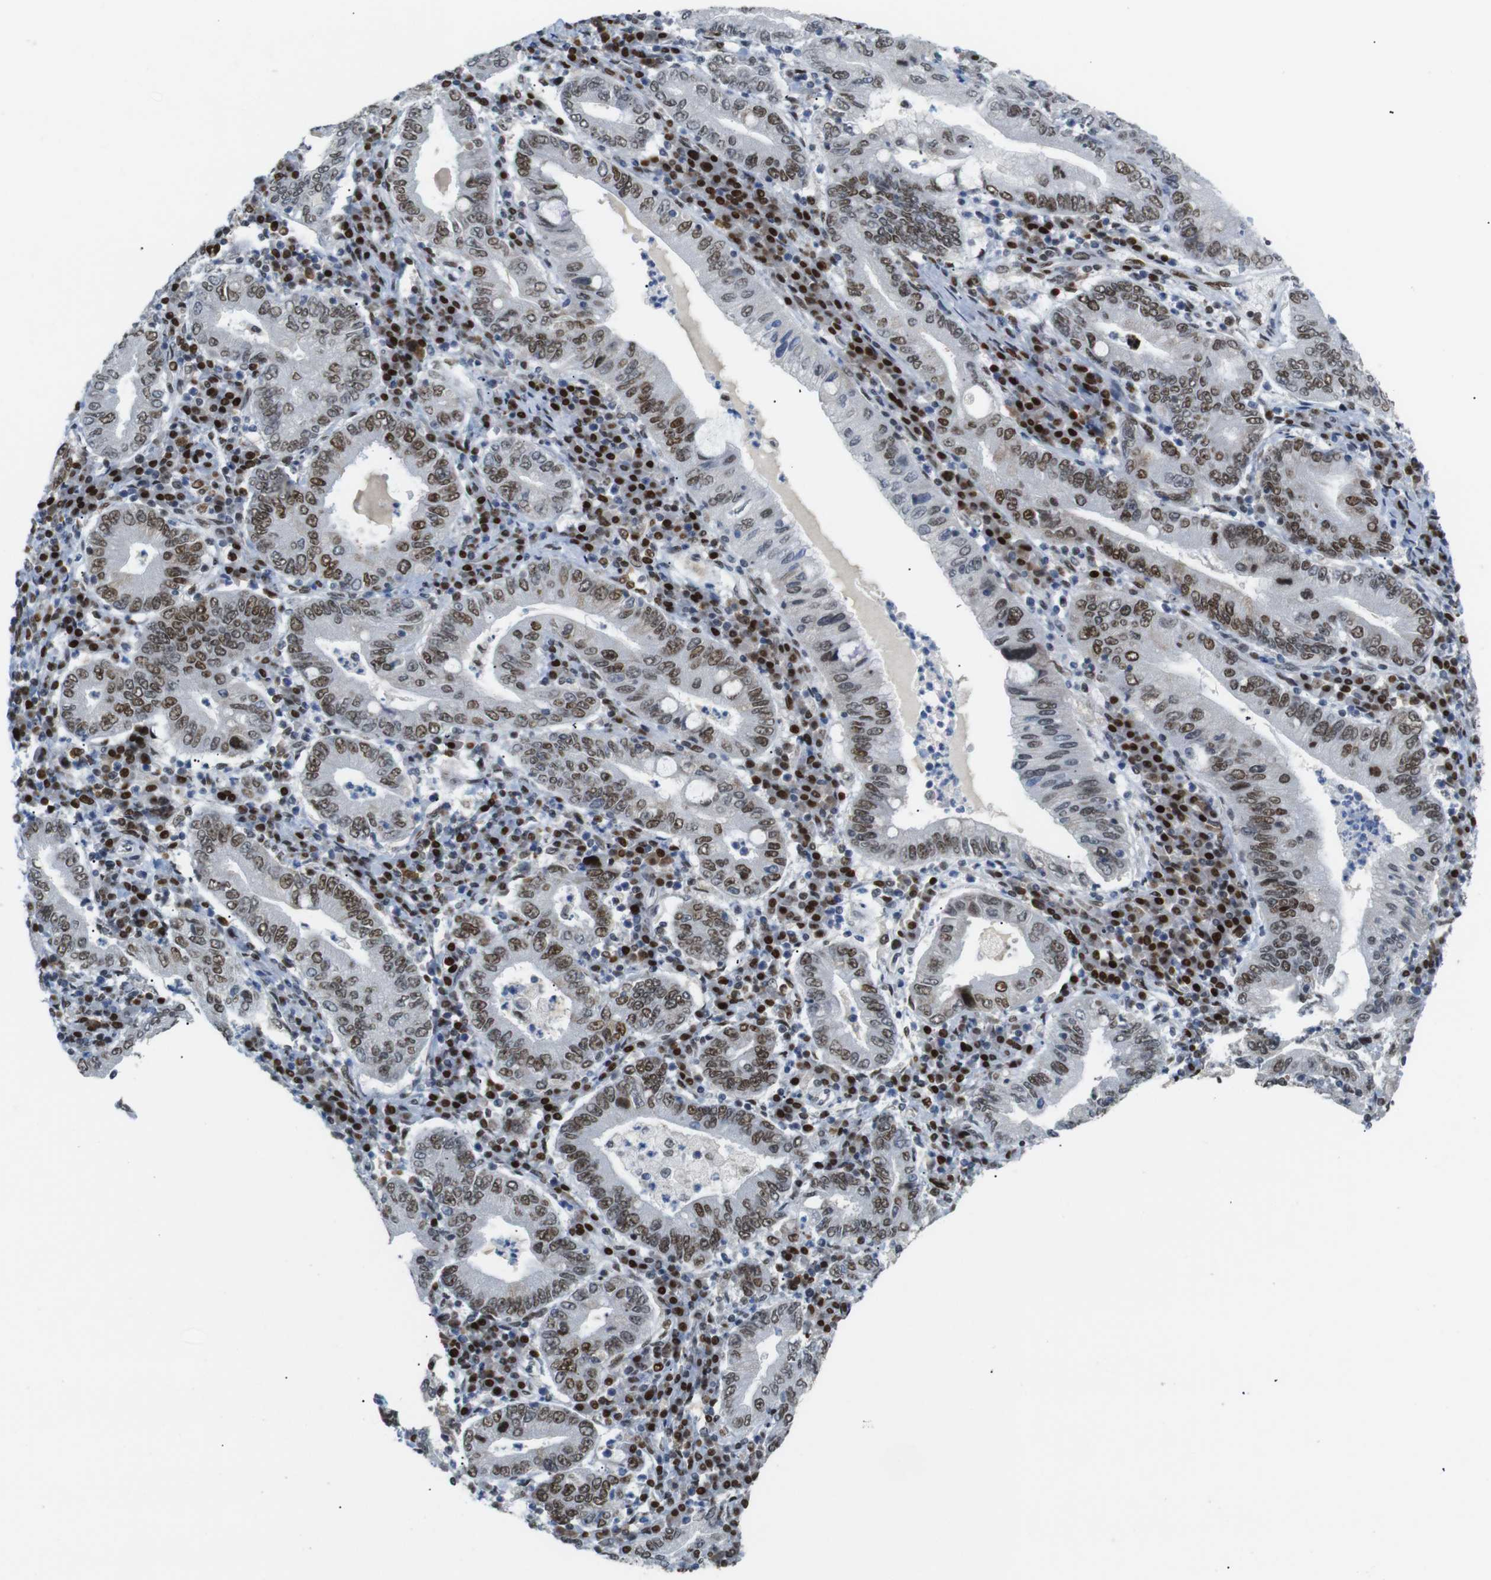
{"staining": {"intensity": "moderate", "quantity": ">75%", "location": "nuclear"}, "tissue": "stomach cancer", "cell_type": "Tumor cells", "image_type": "cancer", "snomed": [{"axis": "morphology", "description": "Normal tissue, NOS"}, {"axis": "morphology", "description": "Adenocarcinoma, NOS"}, {"axis": "topography", "description": "Esophagus"}, {"axis": "topography", "description": "Stomach, upper"}, {"axis": "topography", "description": "Peripheral nerve tissue"}], "caption": "Immunohistochemistry (IHC) histopathology image of human stomach cancer stained for a protein (brown), which demonstrates medium levels of moderate nuclear expression in approximately >75% of tumor cells.", "gene": "RIOX2", "patient": {"sex": "male", "age": 62}}